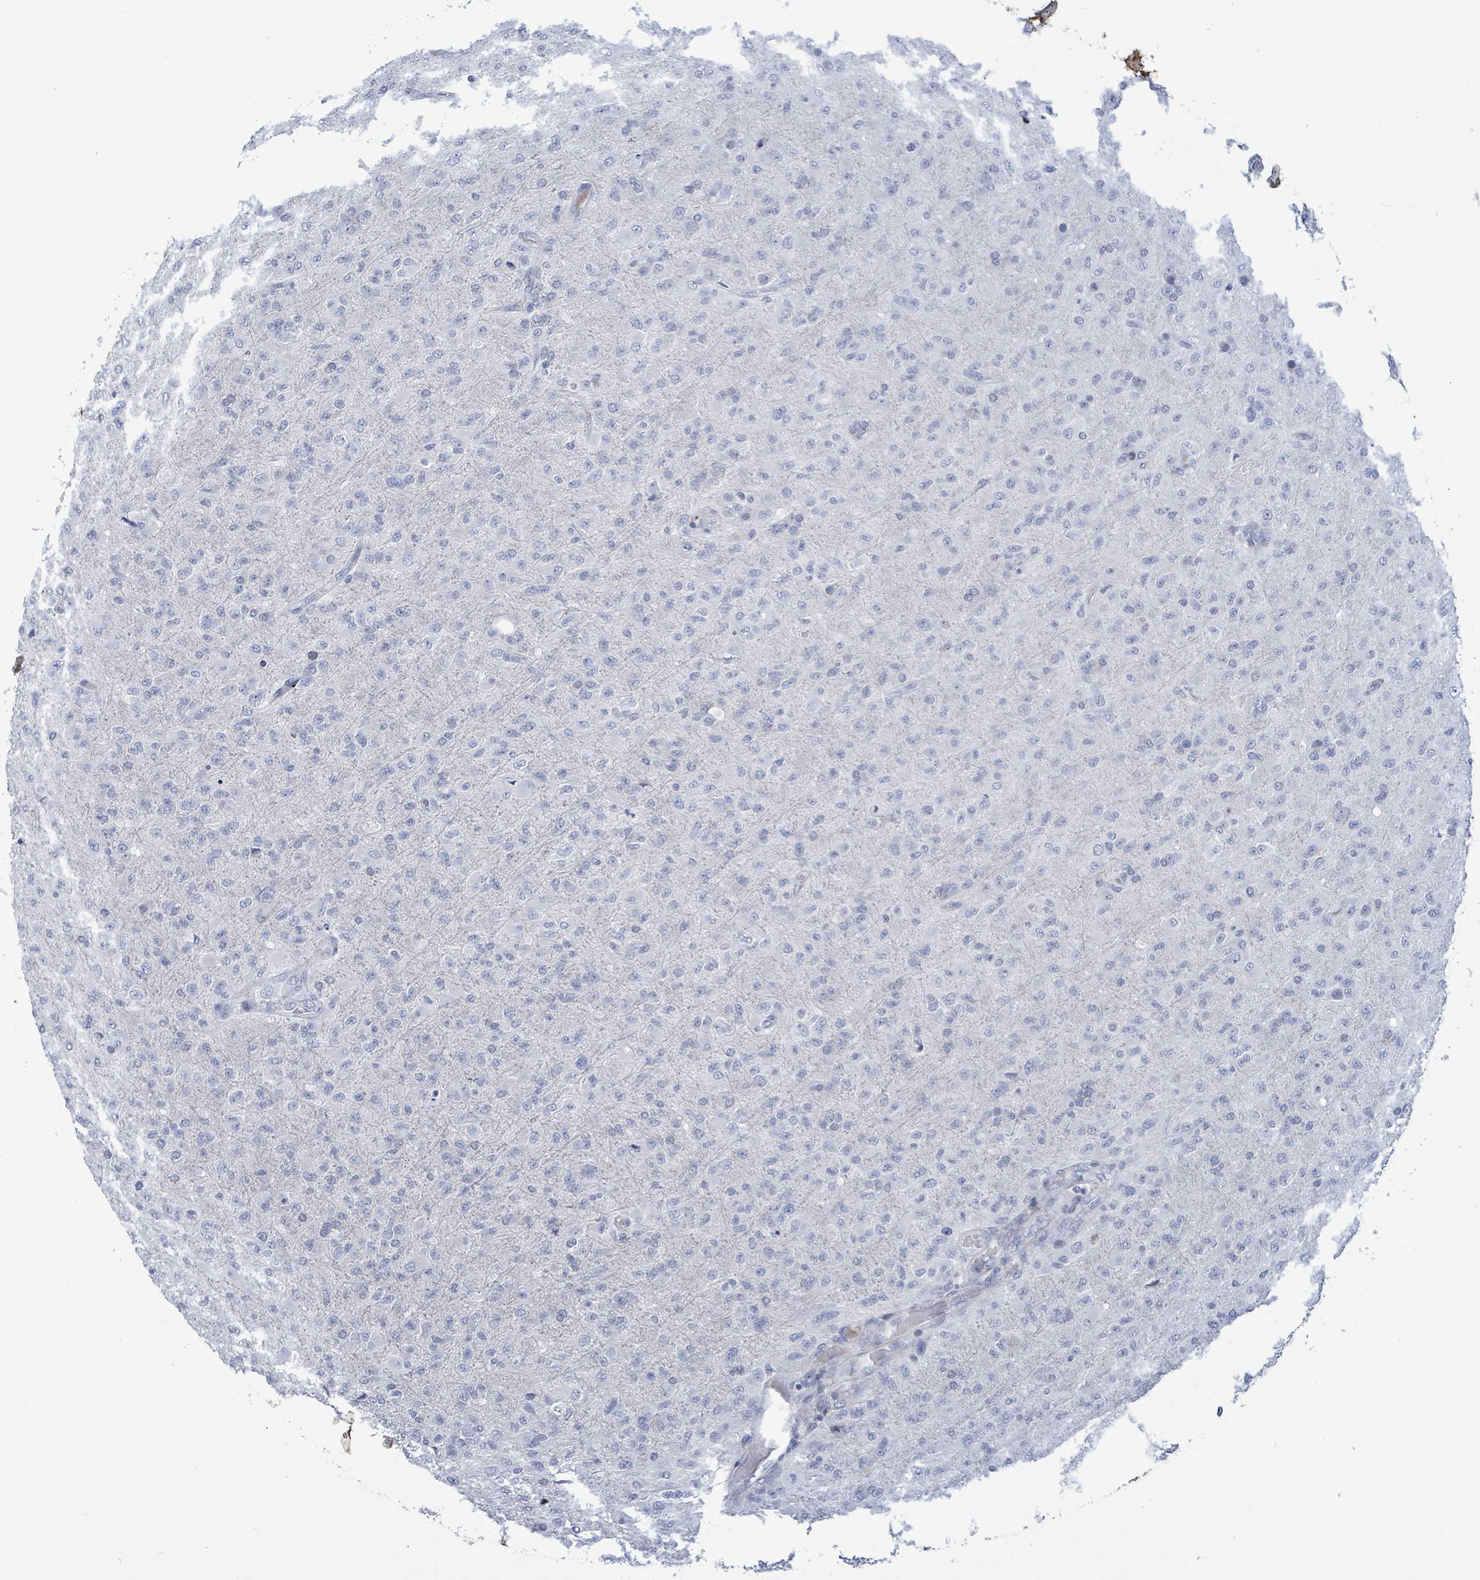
{"staining": {"intensity": "negative", "quantity": "none", "location": "none"}, "tissue": "glioma", "cell_type": "Tumor cells", "image_type": "cancer", "snomed": [{"axis": "morphology", "description": "Glioma, malignant, Low grade"}, {"axis": "topography", "description": "Brain"}], "caption": "There is no significant positivity in tumor cells of malignant glioma (low-grade). (DAB IHC with hematoxylin counter stain).", "gene": "NTN3", "patient": {"sex": "male", "age": 65}}